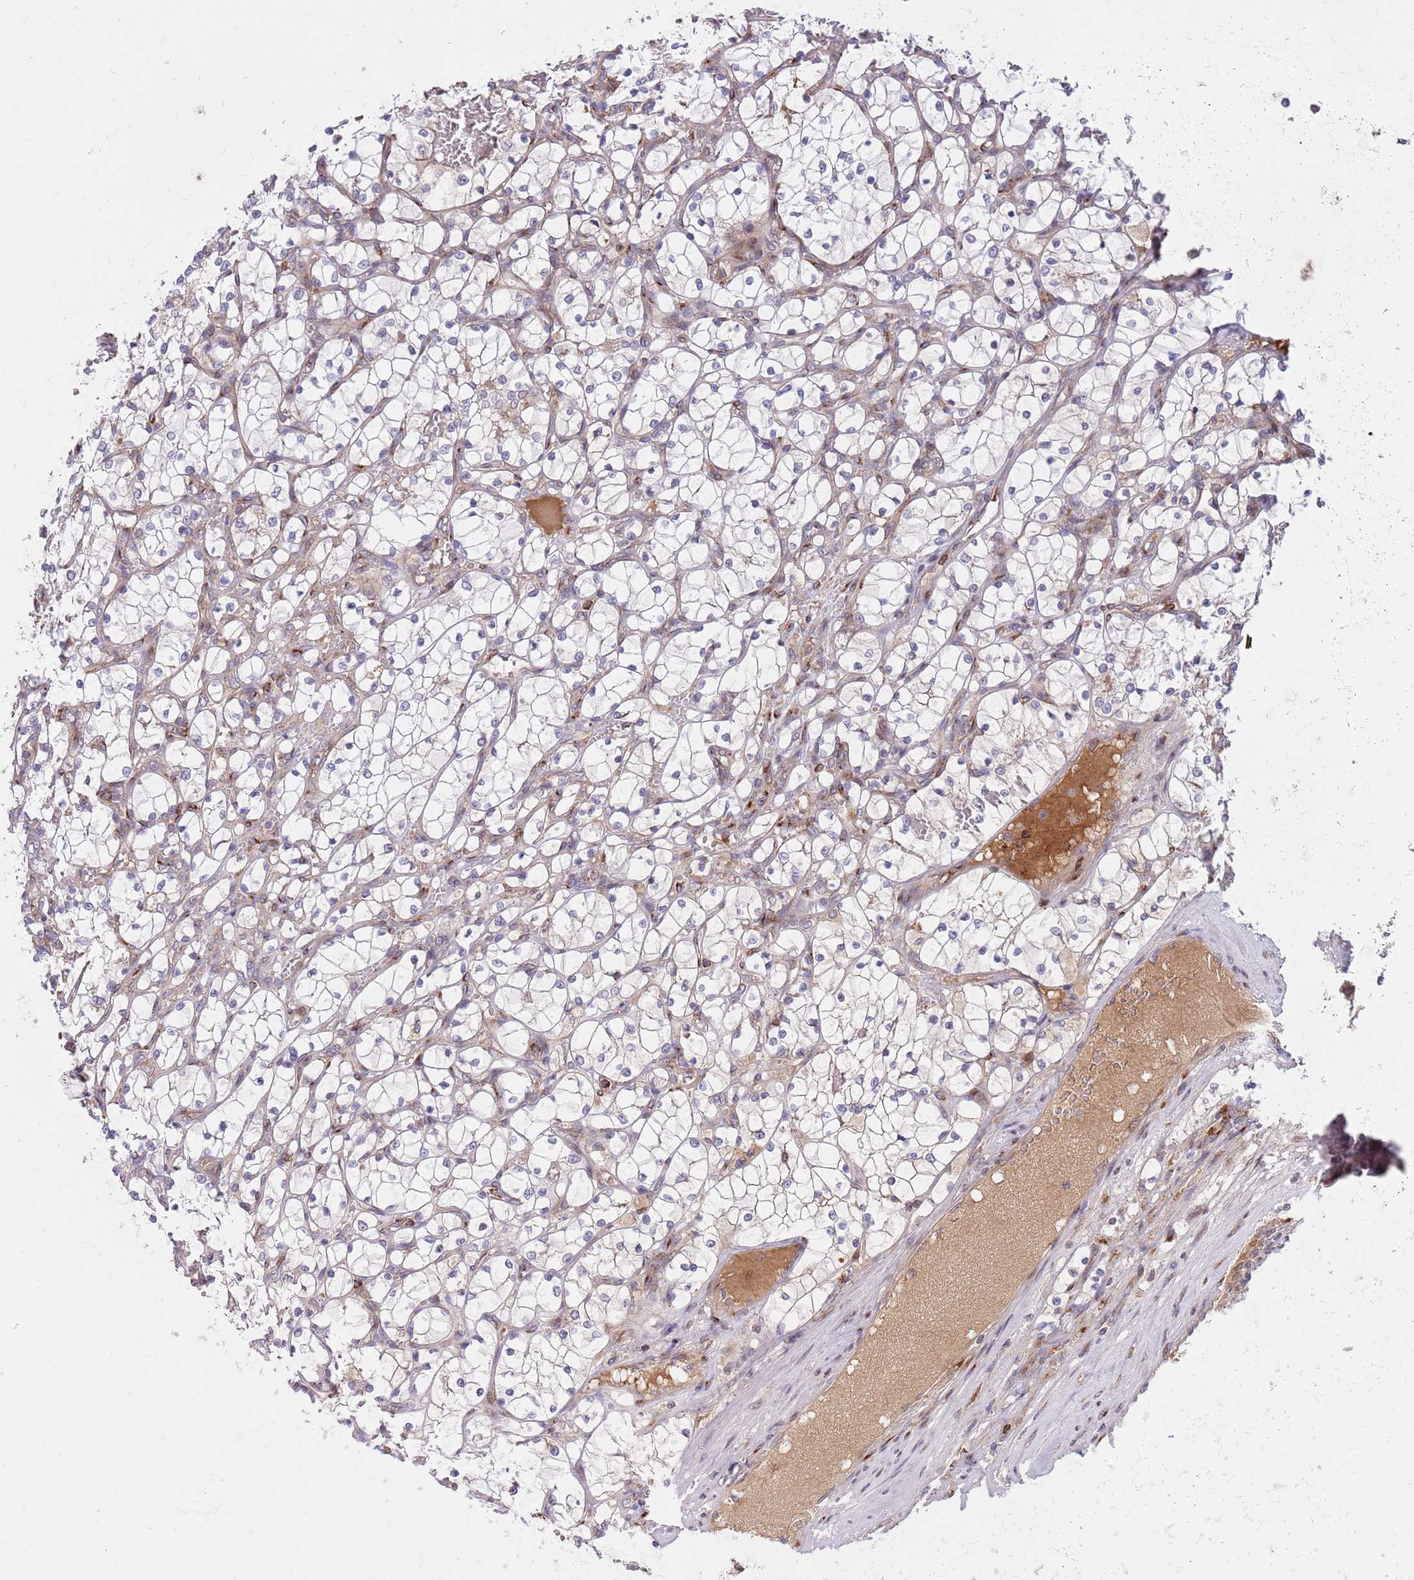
{"staining": {"intensity": "negative", "quantity": "none", "location": "none"}, "tissue": "renal cancer", "cell_type": "Tumor cells", "image_type": "cancer", "snomed": [{"axis": "morphology", "description": "Adenocarcinoma, NOS"}, {"axis": "topography", "description": "Kidney"}], "caption": "There is no significant expression in tumor cells of renal cancer.", "gene": "BTBD7", "patient": {"sex": "female", "age": 69}}